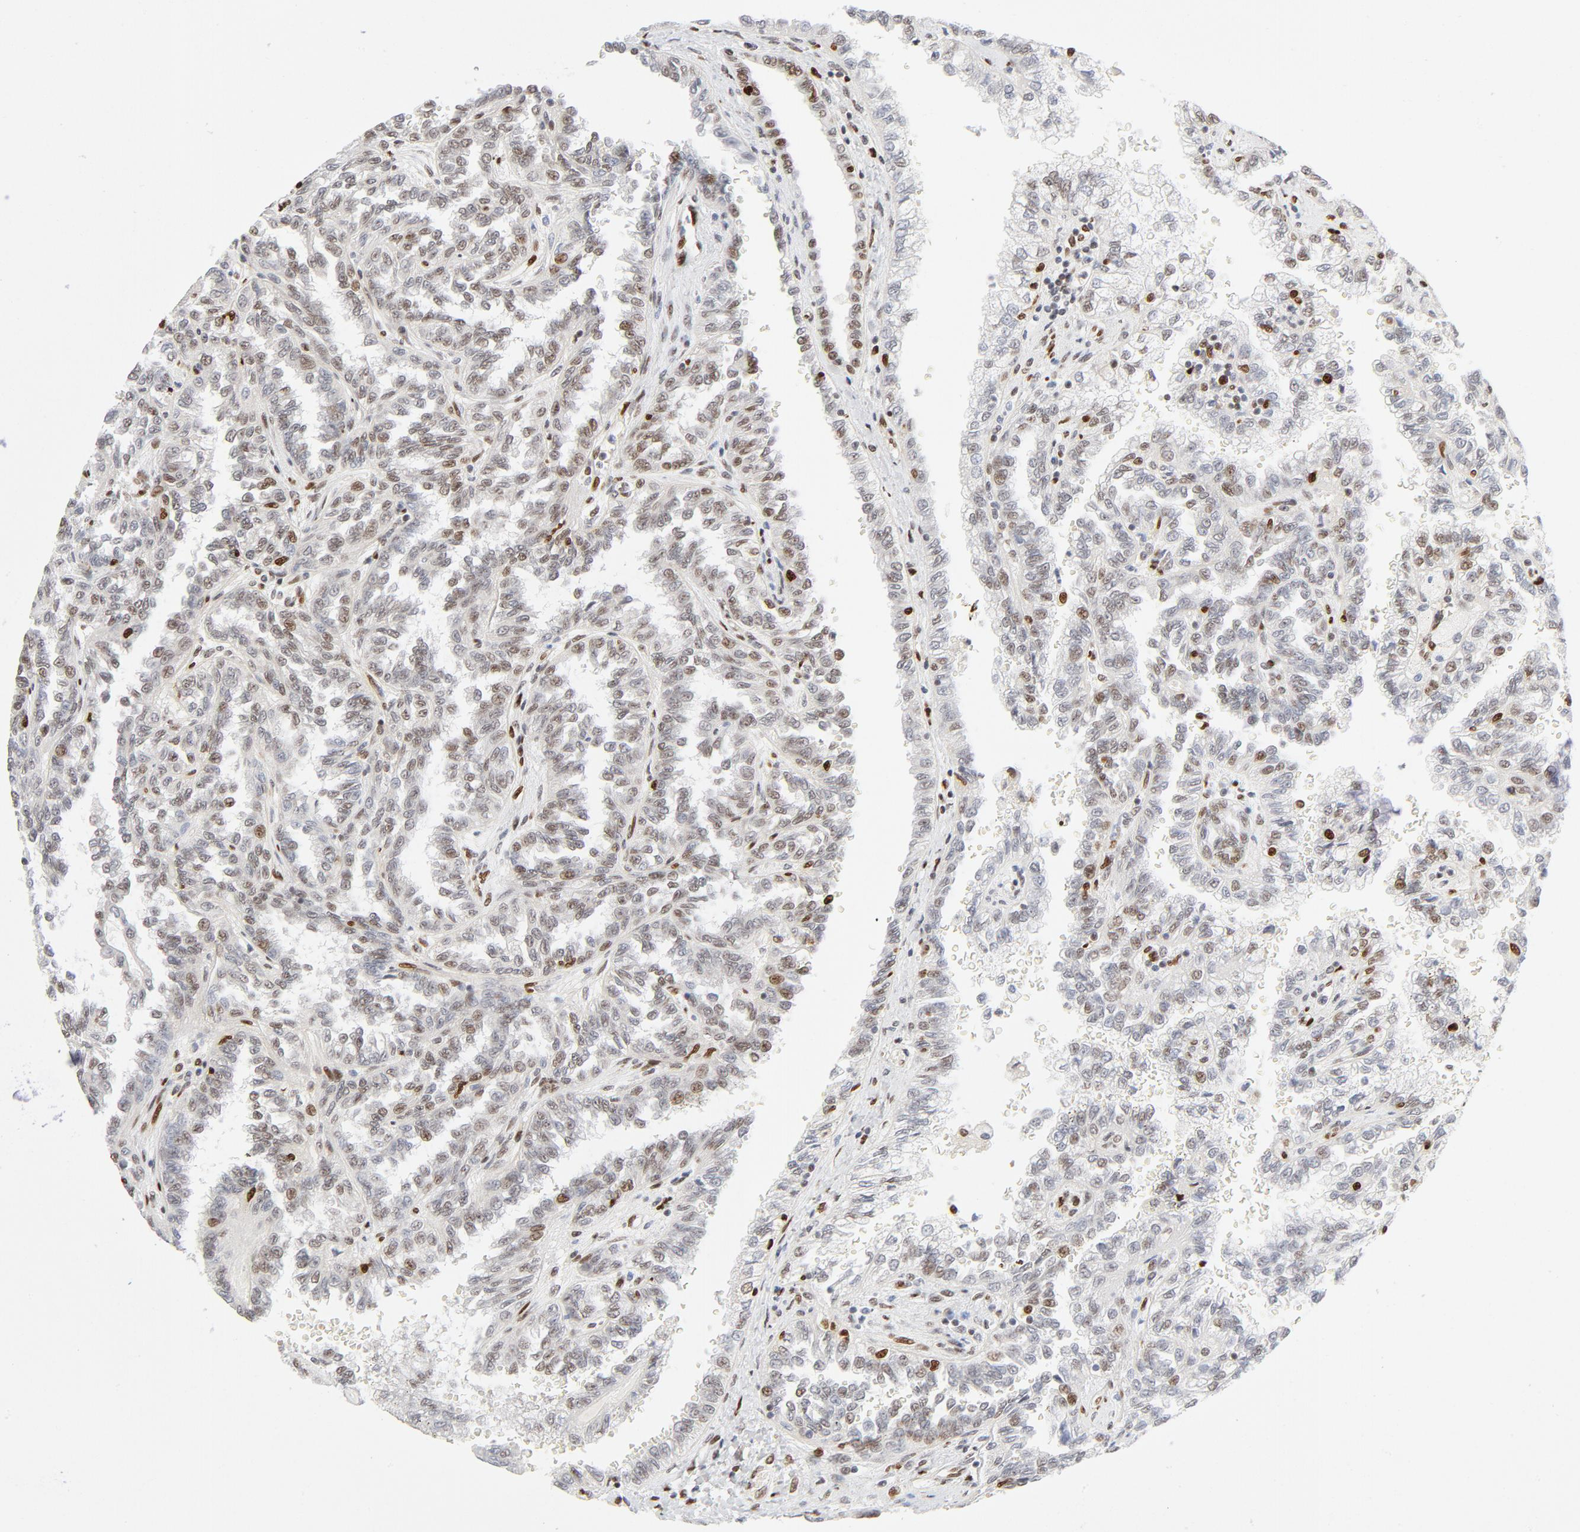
{"staining": {"intensity": "moderate", "quantity": ">75%", "location": "nuclear"}, "tissue": "renal cancer", "cell_type": "Tumor cells", "image_type": "cancer", "snomed": [{"axis": "morphology", "description": "Inflammation, NOS"}, {"axis": "morphology", "description": "Adenocarcinoma, NOS"}, {"axis": "topography", "description": "Kidney"}], "caption": "IHC staining of renal adenocarcinoma, which shows medium levels of moderate nuclear positivity in approximately >75% of tumor cells indicating moderate nuclear protein positivity. The staining was performed using DAB (brown) for protein detection and nuclei were counterstained in hematoxylin (blue).", "gene": "MEF2A", "patient": {"sex": "male", "age": 68}}